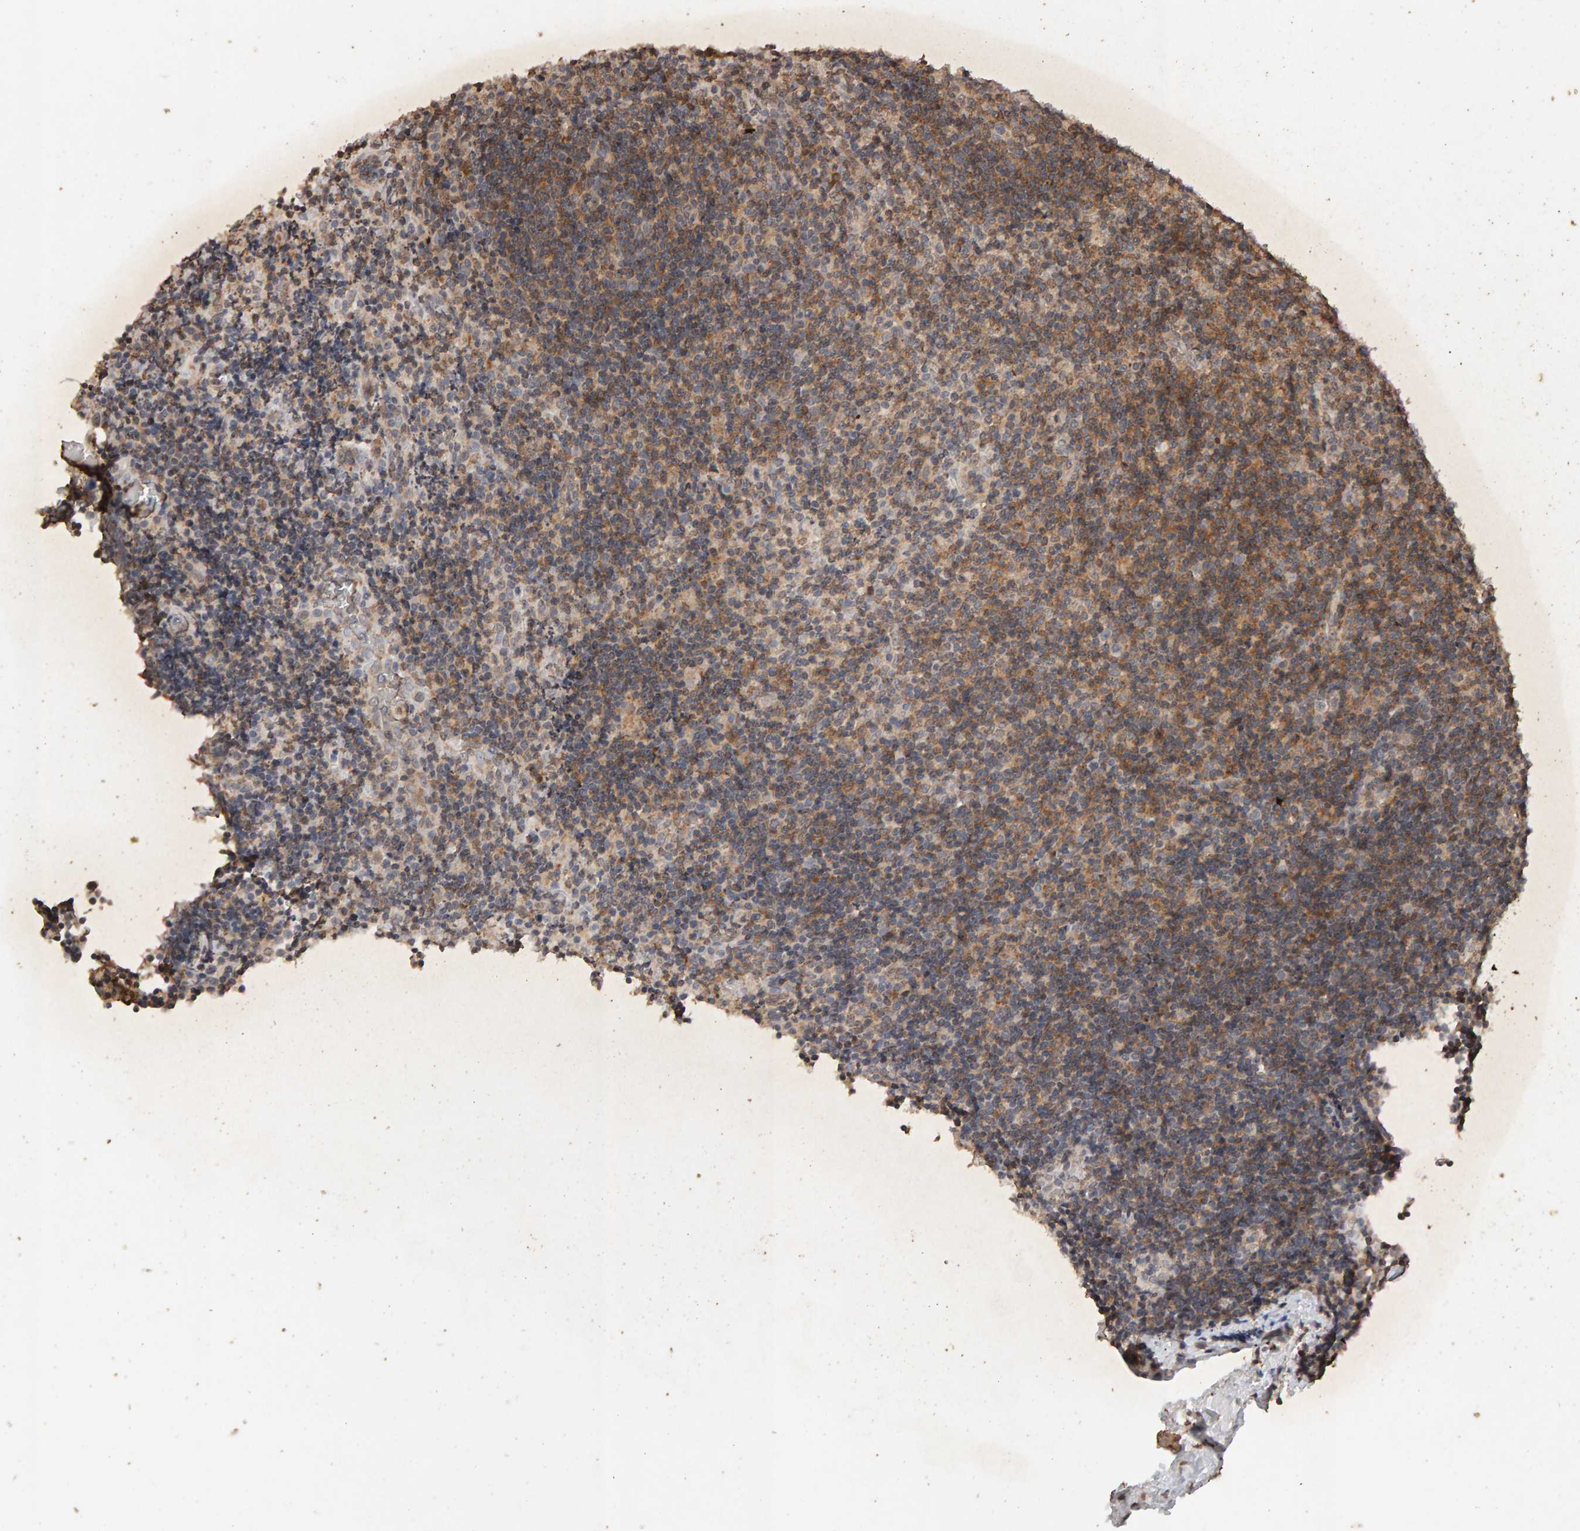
{"staining": {"intensity": "moderate", "quantity": "25%-75%", "location": "cytoplasmic/membranous"}, "tissue": "lymphoma", "cell_type": "Tumor cells", "image_type": "cancer", "snomed": [{"axis": "morphology", "description": "Malignant lymphoma, non-Hodgkin's type, High grade"}, {"axis": "topography", "description": "Tonsil"}], "caption": "This image demonstrates malignant lymphoma, non-Hodgkin's type (high-grade) stained with immunohistochemistry to label a protein in brown. The cytoplasmic/membranous of tumor cells show moderate positivity for the protein. Nuclei are counter-stained blue.", "gene": "DNAJB5", "patient": {"sex": "female", "age": 36}}